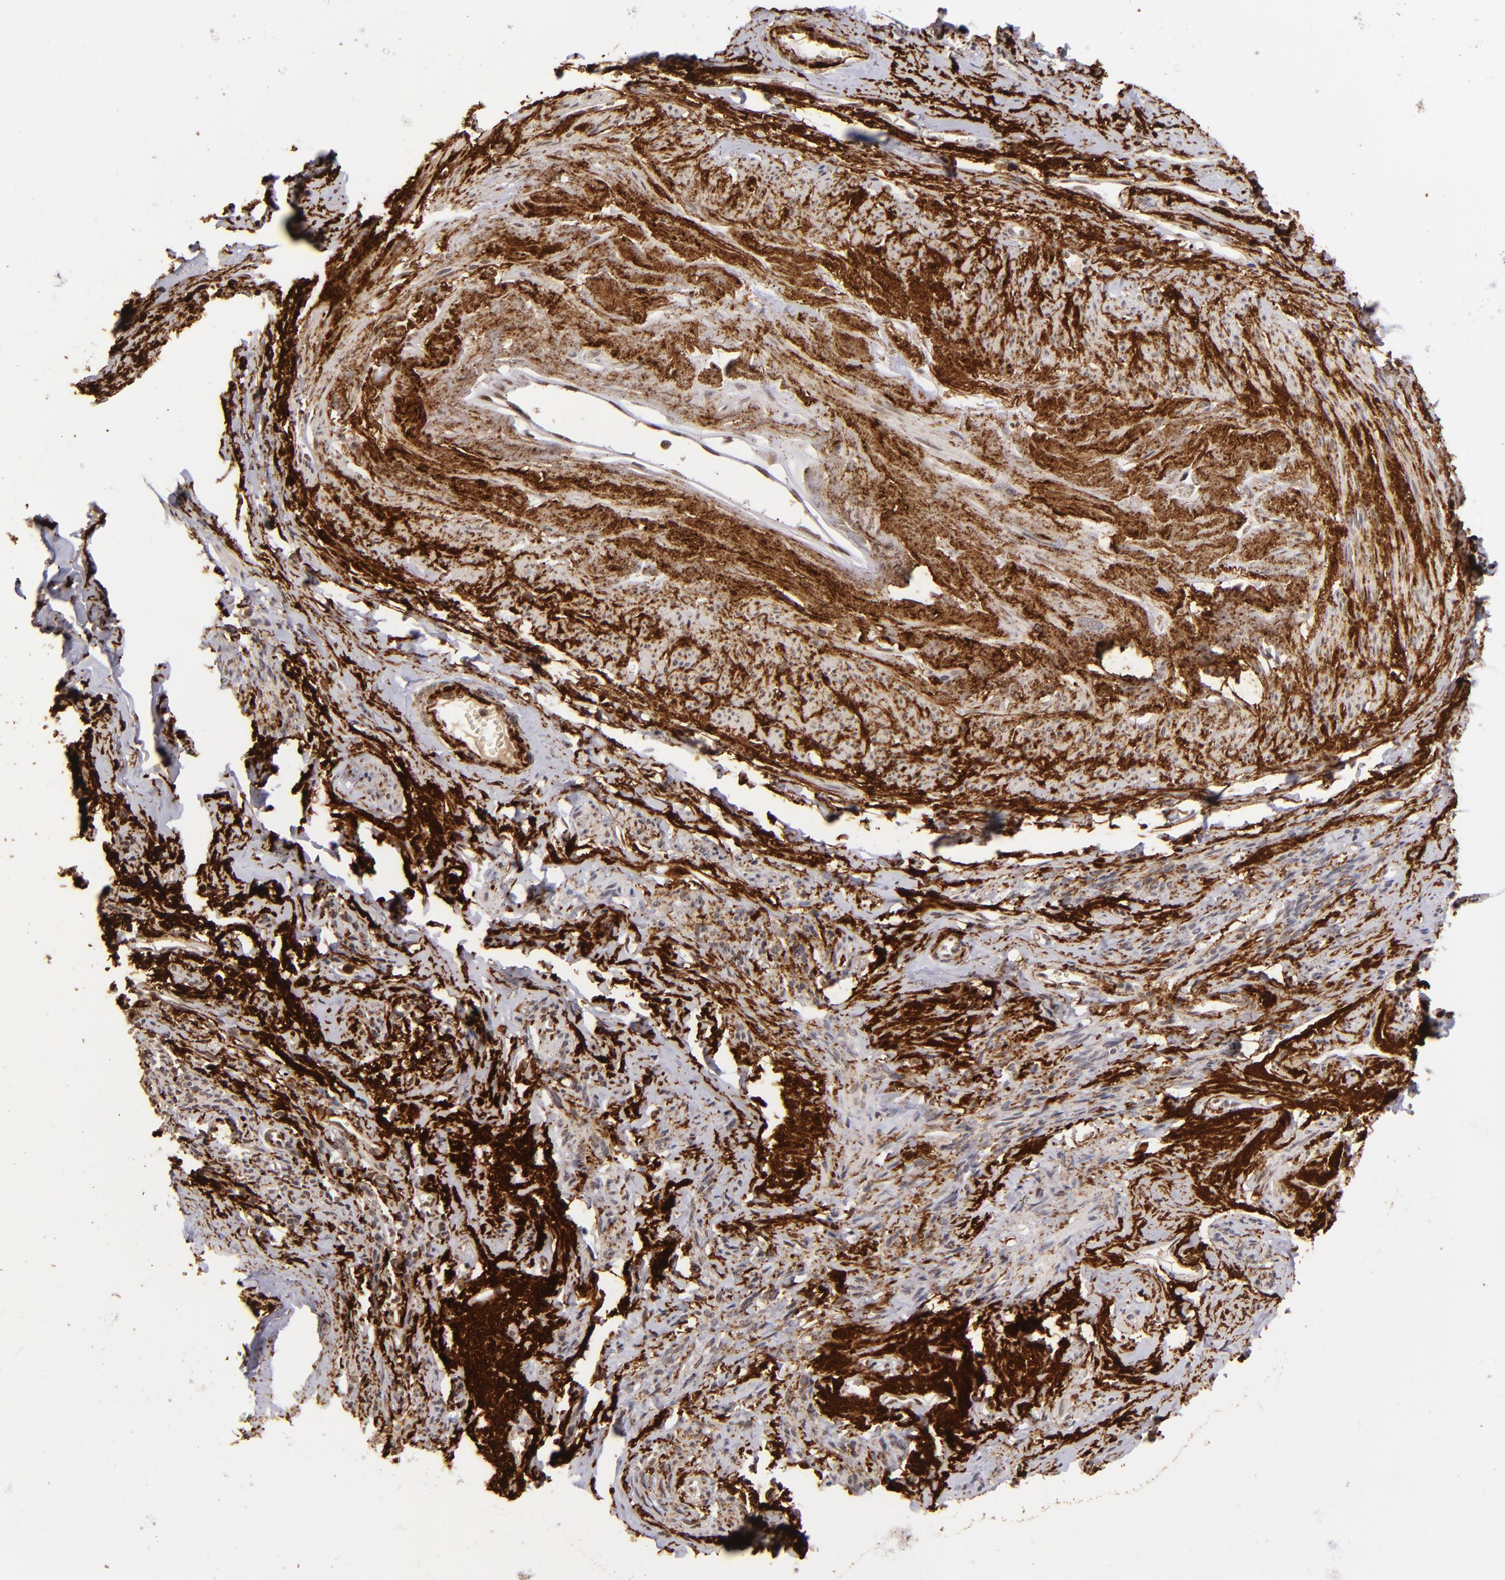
{"staining": {"intensity": "negative", "quantity": "none", "location": "none"}, "tissue": "endometrial cancer", "cell_type": "Tumor cells", "image_type": "cancer", "snomed": [{"axis": "morphology", "description": "Adenocarcinoma, NOS"}, {"axis": "topography", "description": "Endometrium"}], "caption": "Tumor cells are negative for brown protein staining in endometrial adenocarcinoma.", "gene": "RXRG", "patient": {"sex": "female", "age": 75}}